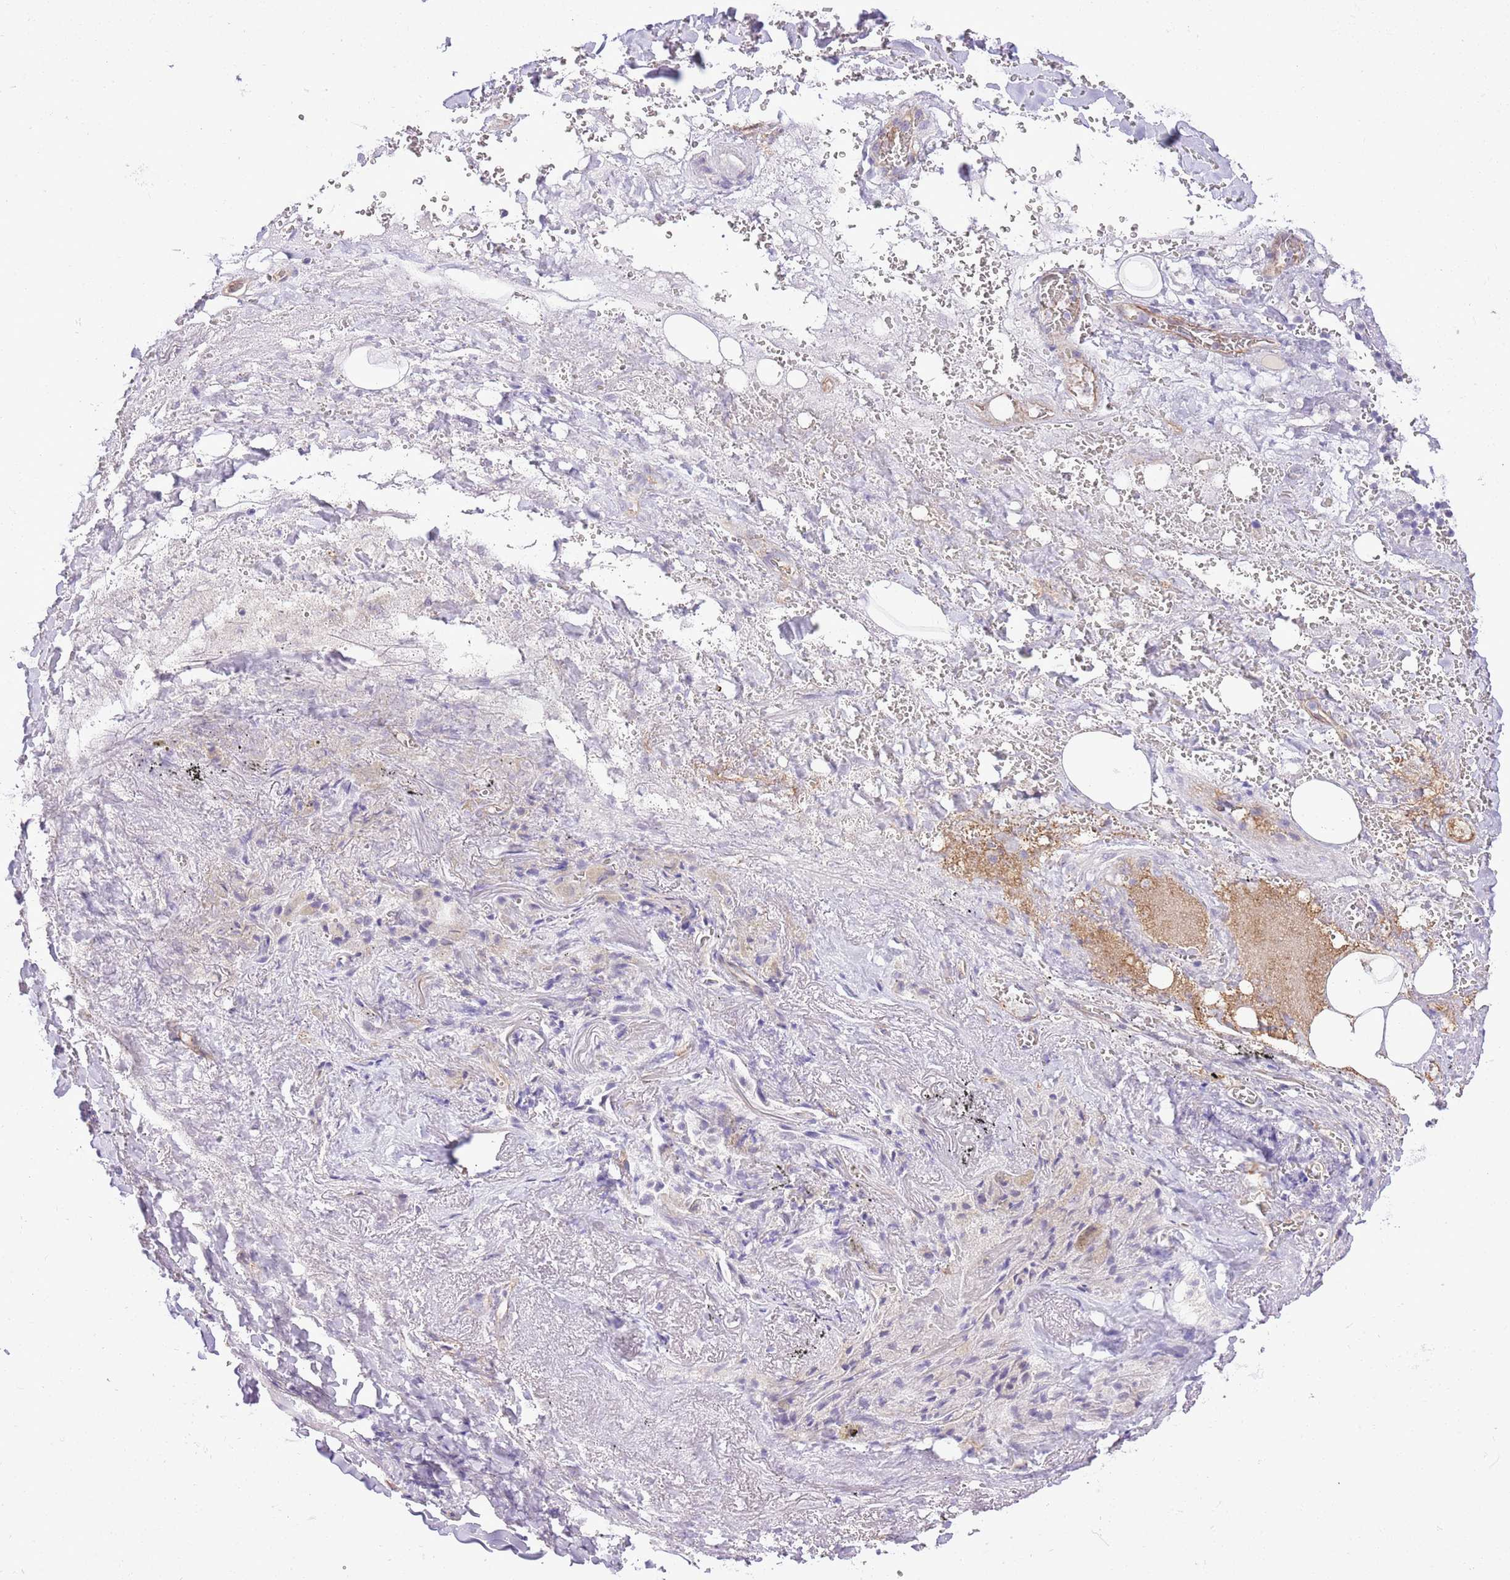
{"staining": {"intensity": "negative", "quantity": "none", "location": "none"}, "tissue": "adipose tissue", "cell_type": "Adipocytes", "image_type": "normal", "snomed": [{"axis": "morphology", "description": "Normal tissue, NOS"}, {"axis": "topography", "description": "Cartilage tissue"}], "caption": "An immunohistochemistry (IHC) histopathology image of benign adipose tissue is shown. There is no staining in adipocytes of adipose tissue. (Immunohistochemistry (ihc), brightfield microscopy, high magnification).", "gene": "MIDN", "patient": {"sex": "male", "age": 66}}